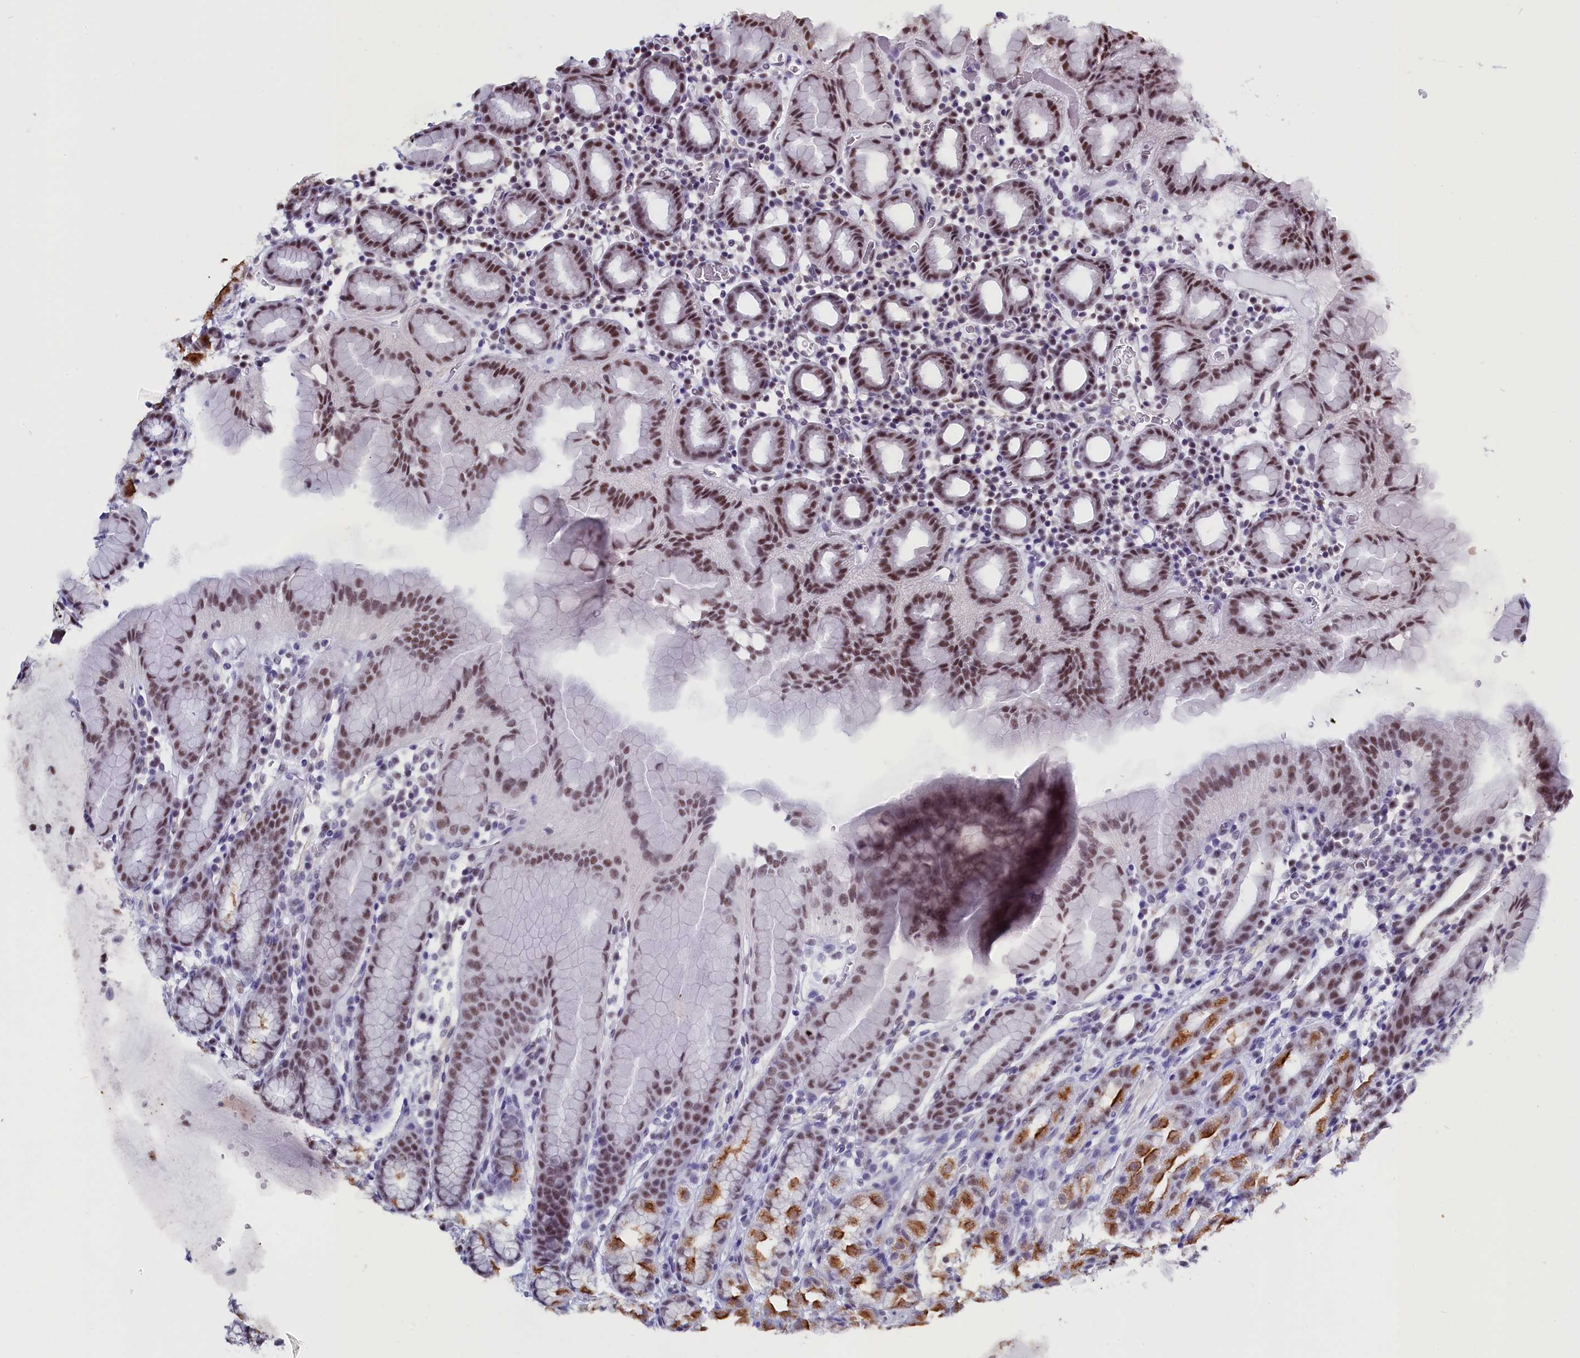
{"staining": {"intensity": "moderate", "quantity": "25%-75%", "location": "cytoplasmic/membranous,nuclear"}, "tissue": "stomach", "cell_type": "Glandular cells", "image_type": "normal", "snomed": [{"axis": "morphology", "description": "Normal tissue, NOS"}, {"axis": "topography", "description": "Stomach, upper"}], "caption": "Immunohistochemistry (IHC) histopathology image of normal stomach: stomach stained using immunohistochemistry displays medium levels of moderate protein expression localized specifically in the cytoplasmic/membranous,nuclear of glandular cells, appearing as a cytoplasmic/membranous,nuclear brown color.", "gene": "CD2BP2", "patient": {"sex": "male", "age": 47}}